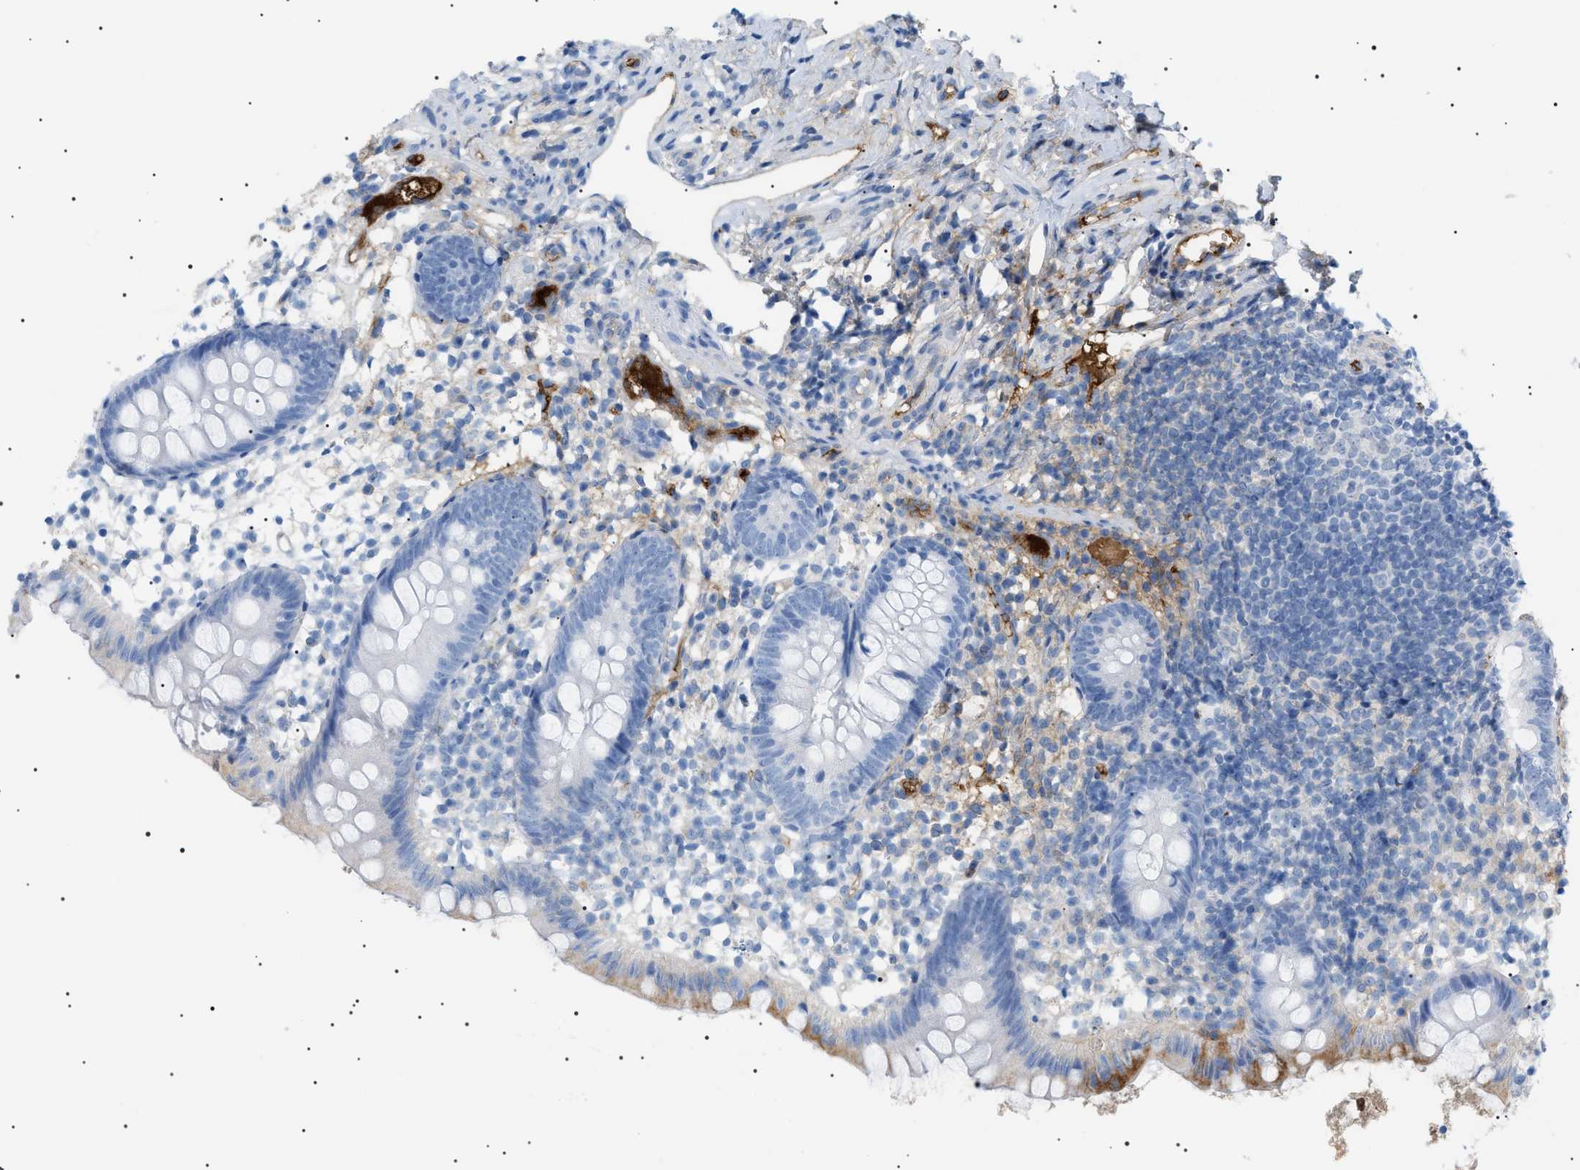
{"staining": {"intensity": "negative", "quantity": "none", "location": "none"}, "tissue": "appendix", "cell_type": "Glandular cells", "image_type": "normal", "snomed": [{"axis": "morphology", "description": "Normal tissue, NOS"}, {"axis": "topography", "description": "Appendix"}], "caption": "An image of appendix stained for a protein displays no brown staining in glandular cells.", "gene": "LPA", "patient": {"sex": "female", "age": 20}}